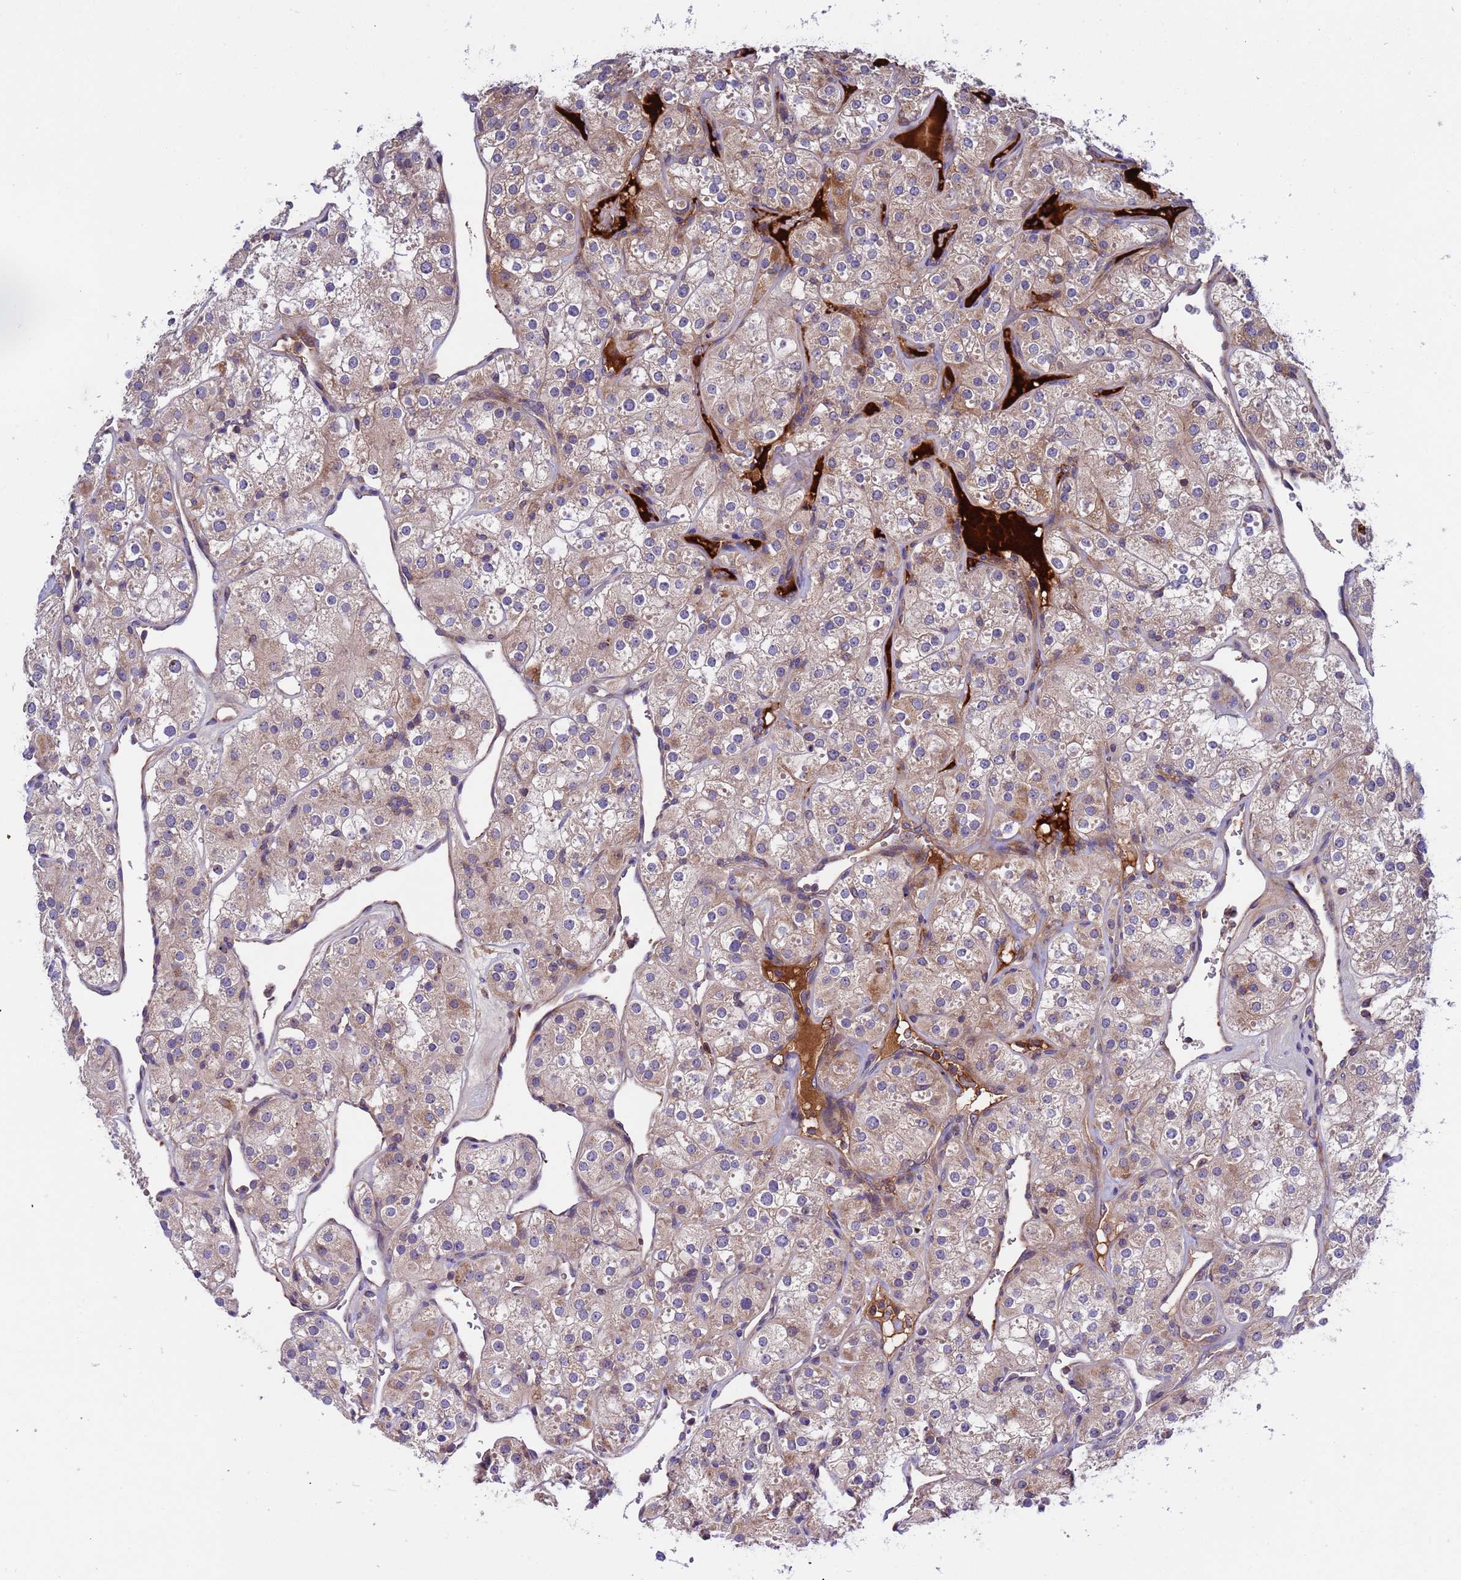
{"staining": {"intensity": "weak", "quantity": ">75%", "location": "cytoplasmic/membranous"}, "tissue": "renal cancer", "cell_type": "Tumor cells", "image_type": "cancer", "snomed": [{"axis": "morphology", "description": "Adenocarcinoma, NOS"}, {"axis": "topography", "description": "Kidney"}], "caption": "The immunohistochemical stain labels weak cytoplasmic/membranous positivity in tumor cells of adenocarcinoma (renal) tissue.", "gene": "PARP16", "patient": {"sex": "male", "age": 77}}